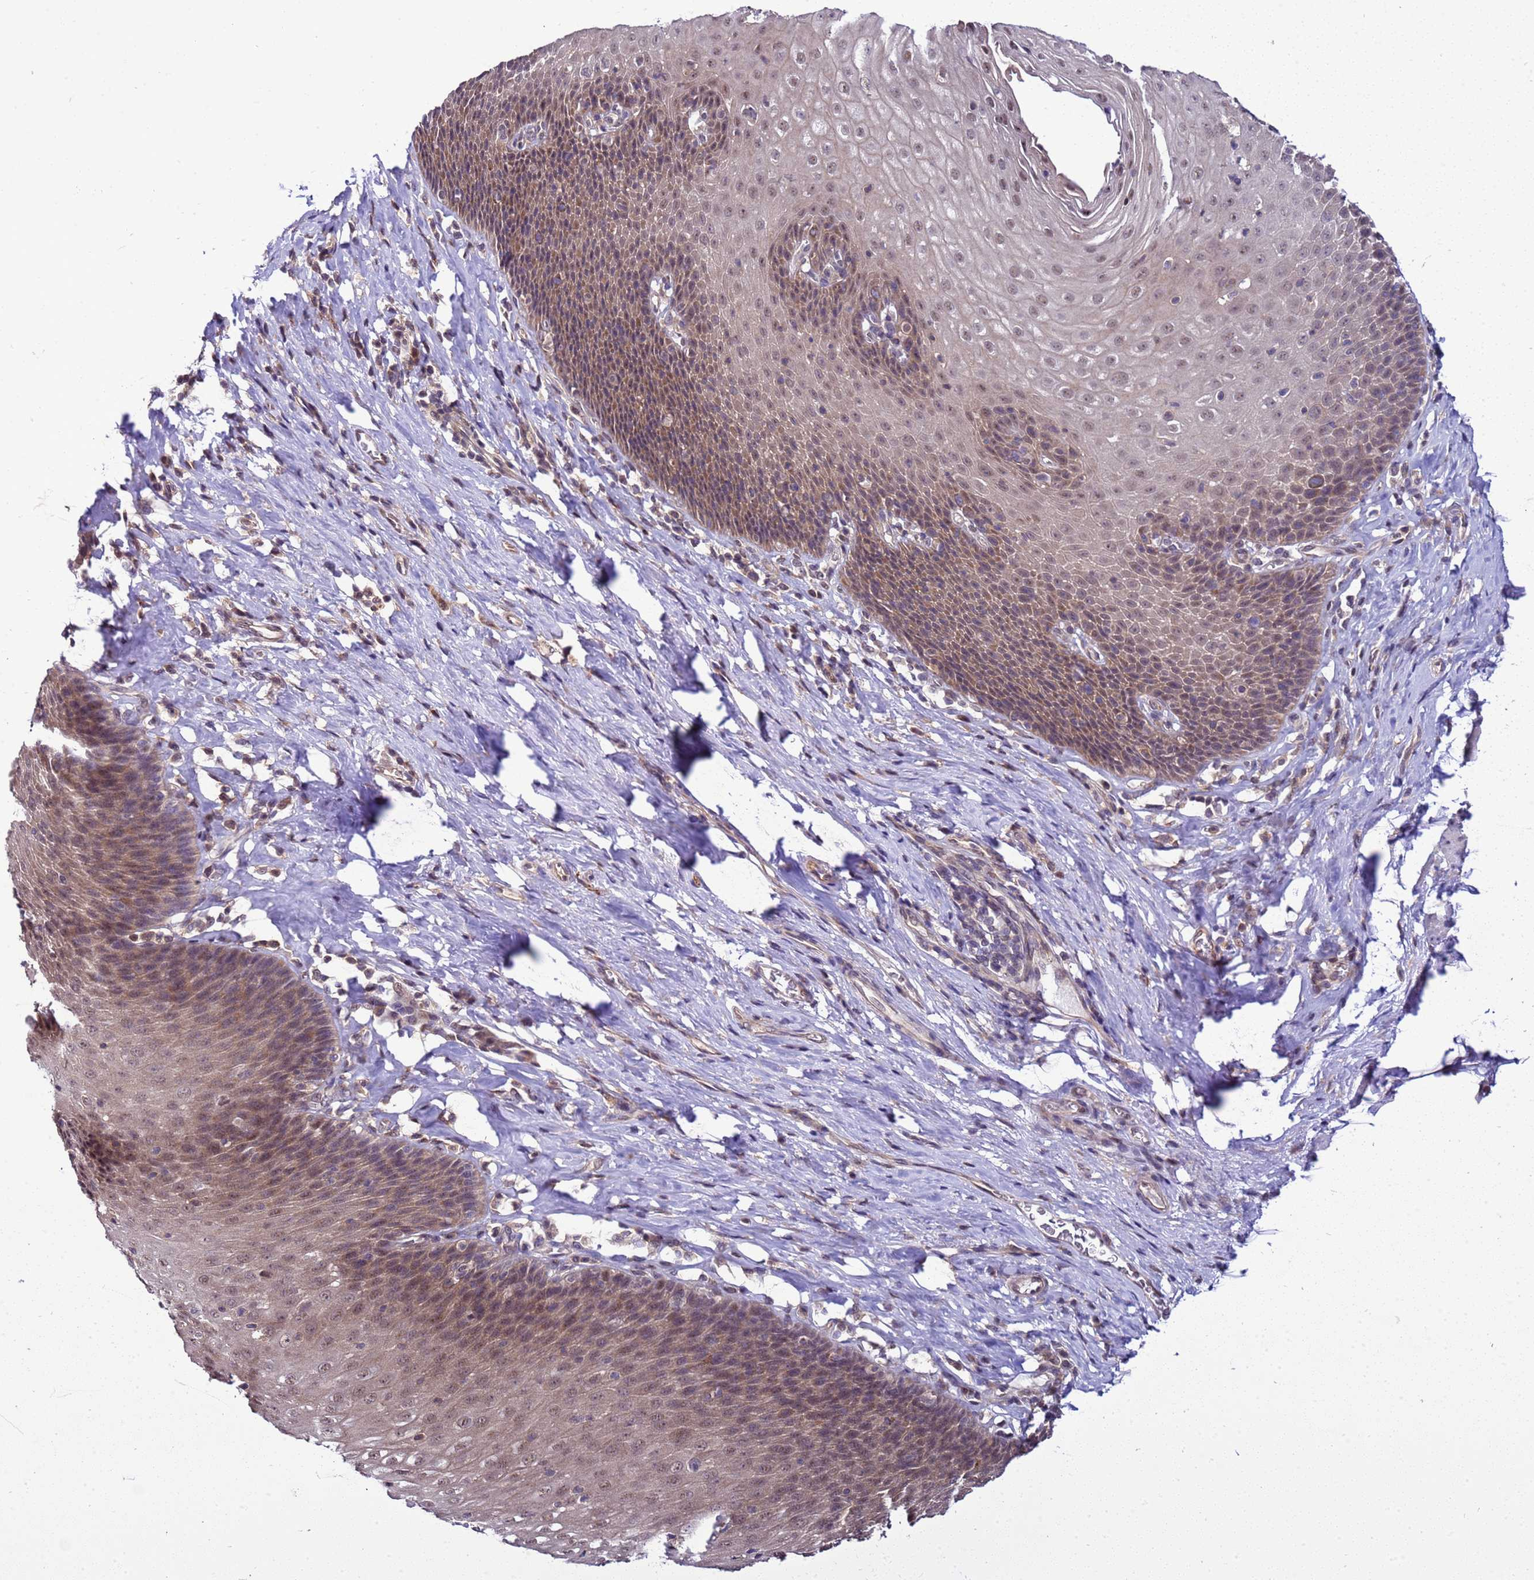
{"staining": {"intensity": "moderate", "quantity": ">75%", "location": "cytoplasmic/membranous,nuclear"}, "tissue": "esophagus", "cell_type": "Squamous epithelial cells", "image_type": "normal", "snomed": [{"axis": "morphology", "description": "Normal tissue, NOS"}, {"axis": "topography", "description": "Esophagus"}], "caption": "A brown stain highlights moderate cytoplasmic/membranous,nuclear staining of a protein in squamous epithelial cells of benign human esophagus.", "gene": "GEN1", "patient": {"sex": "female", "age": 61}}